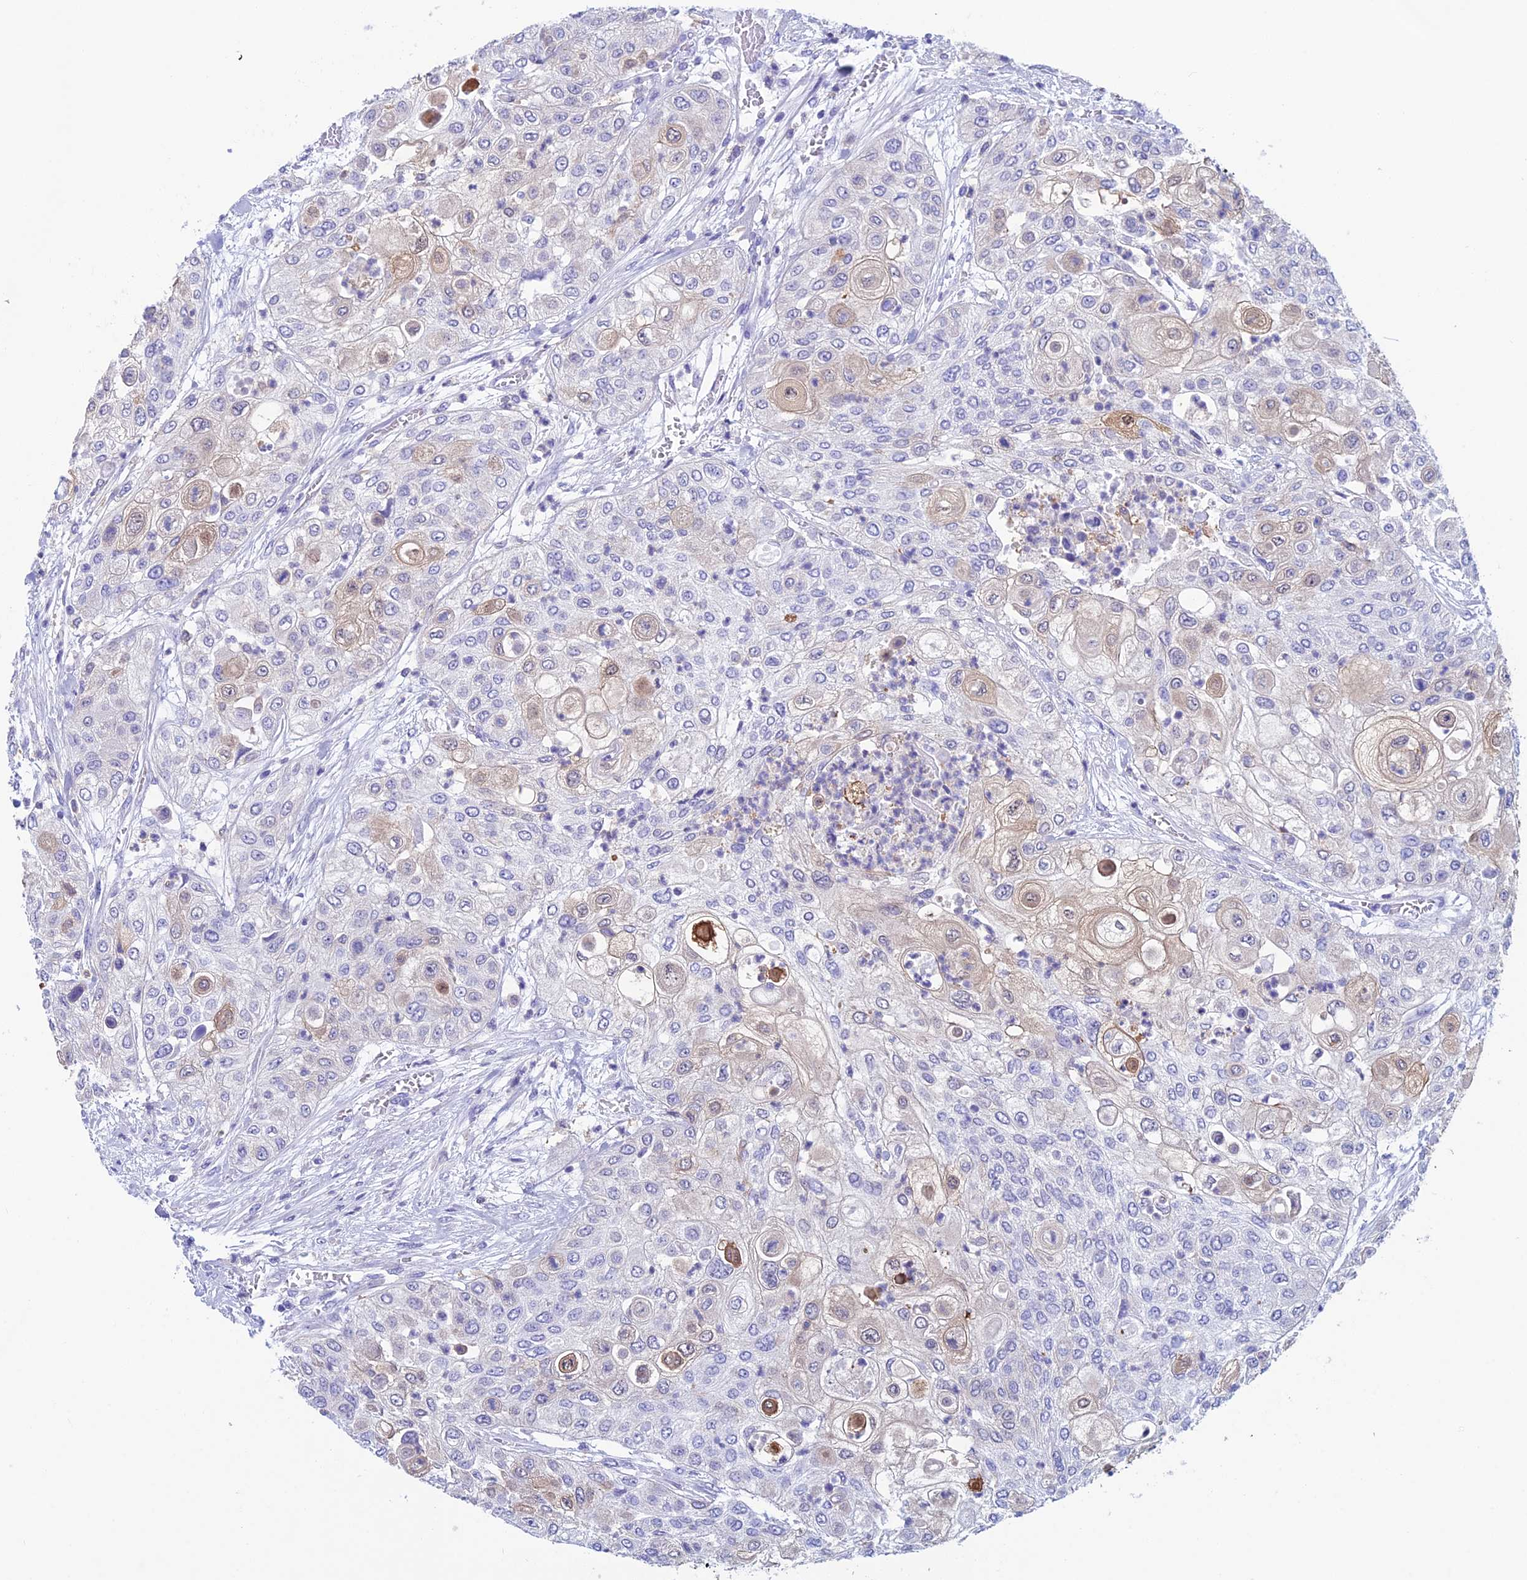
{"staining": {"intensity": "weak", "quantity": "<25%", "location": "cytoplasmic/membranous,nuclear"}, "tissue": "urothelial cancer", "cell_type": "Tumor cells", "image_type": "cancer", "snomed": [{"axis": "morphology", "description": "Urothelial carcinoma, High grade"}, {"axis": "topography", "description": "Urinary bladder"}], "caption": "The photomicrograph reveals no staining of tumor cells in urothelial cancer.", "gene": "KCNK17", "patient": {"sex": "female", "age": 79}}